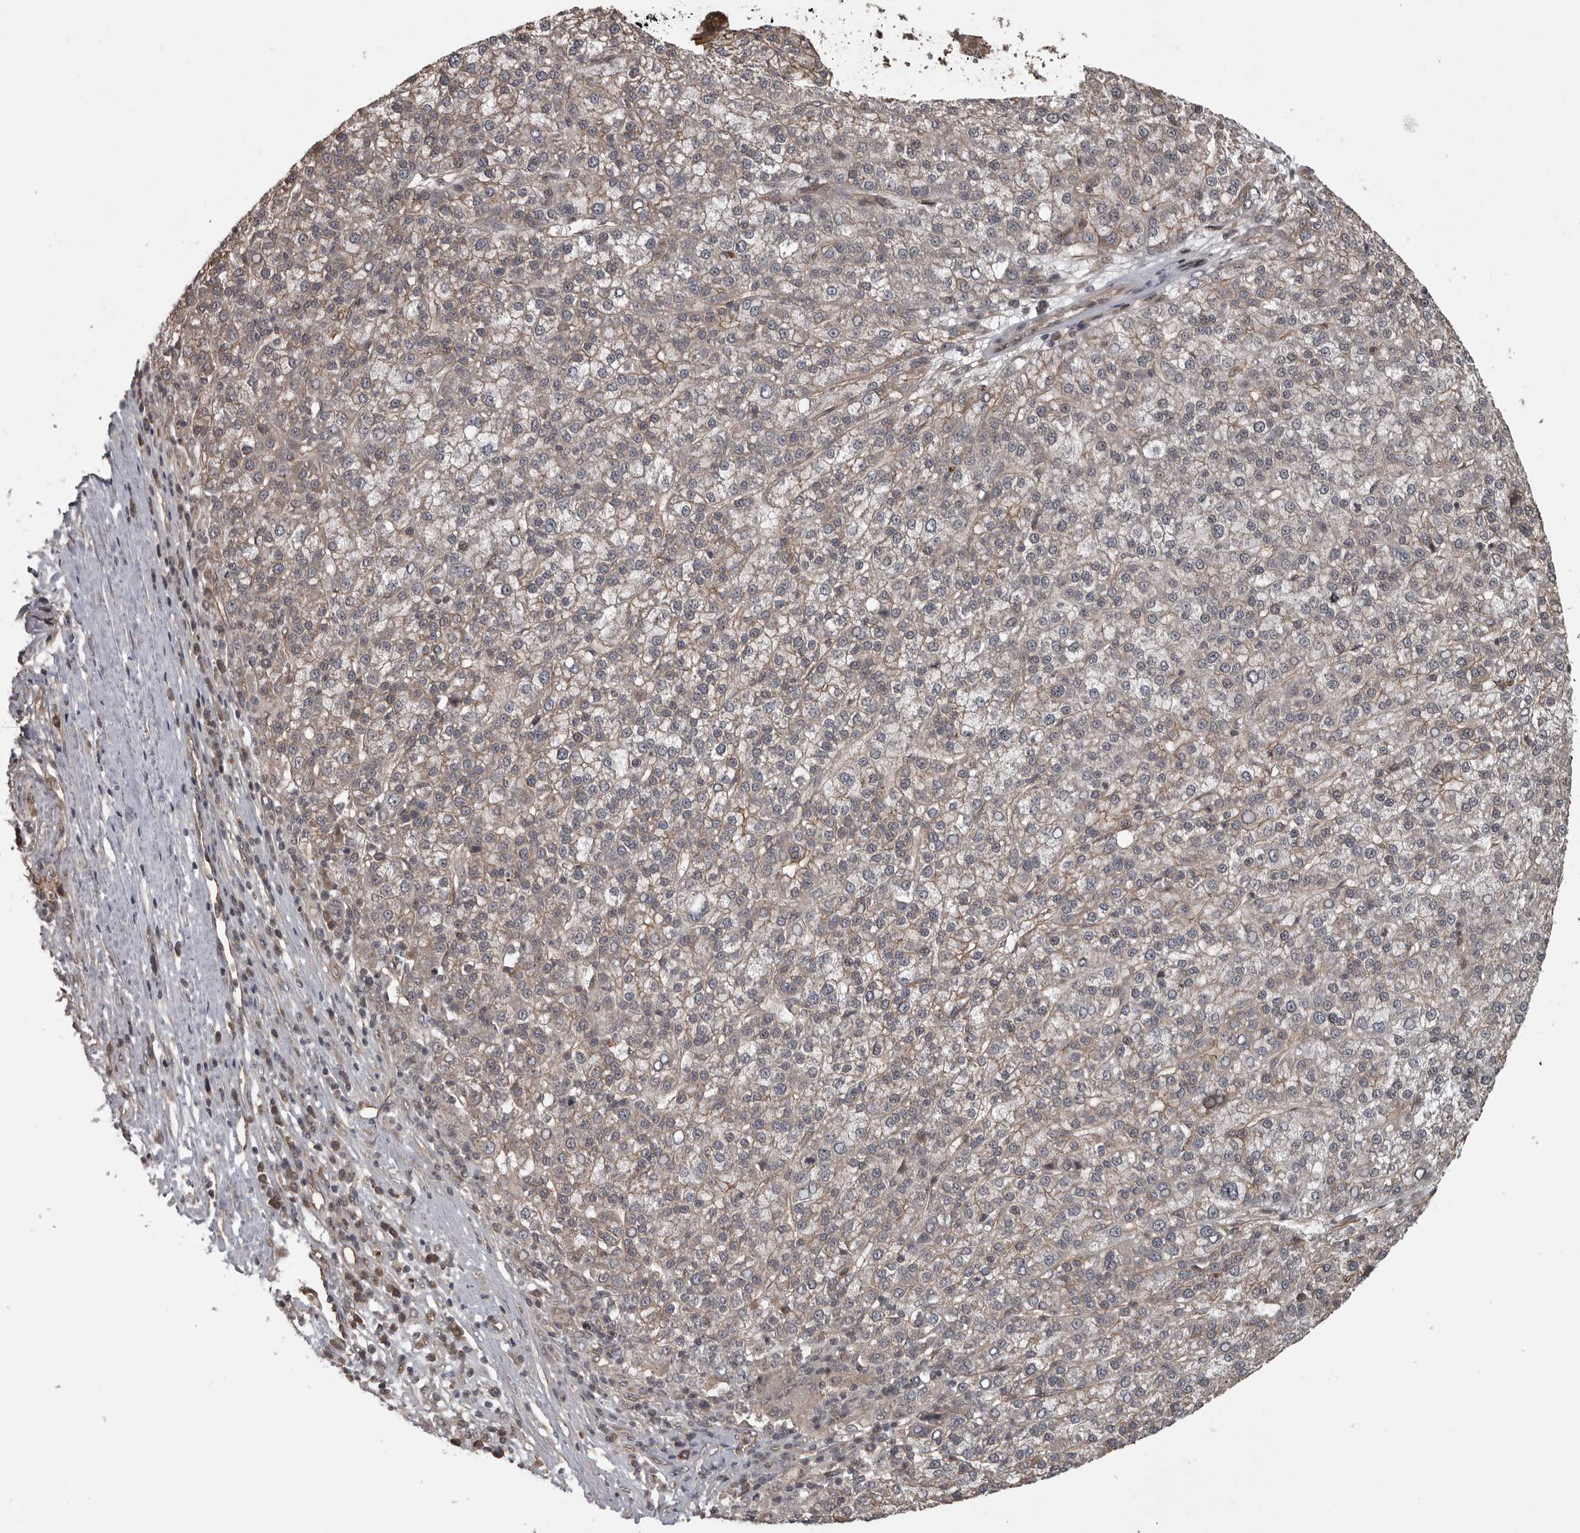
{"staining": {"intensity": "weak", "quantity": "25%-75%", "location": "cytoplasmic/membranous"}, "tissue": "liver cancer", "cell_type": "Tumor cells", "image_type": "cancer", "snomed": [{"axis": "morphology", "description": "Carcinoma, Hepatocellular, NOS"}, {"axis": "topography", "description": "Liver"}], "caption": "Immunohistochemistry image of neoplastic tissue: liver cancer stained using immunohistochemistry shows low levels of weak protein expression localized specifically in the cytoplasmic/membranous of tumor cells, appearing as a cytoplasmic/membranous brown color.", "gene": "DNAJC8", "patient": {"sex": "female", "age": 58}}